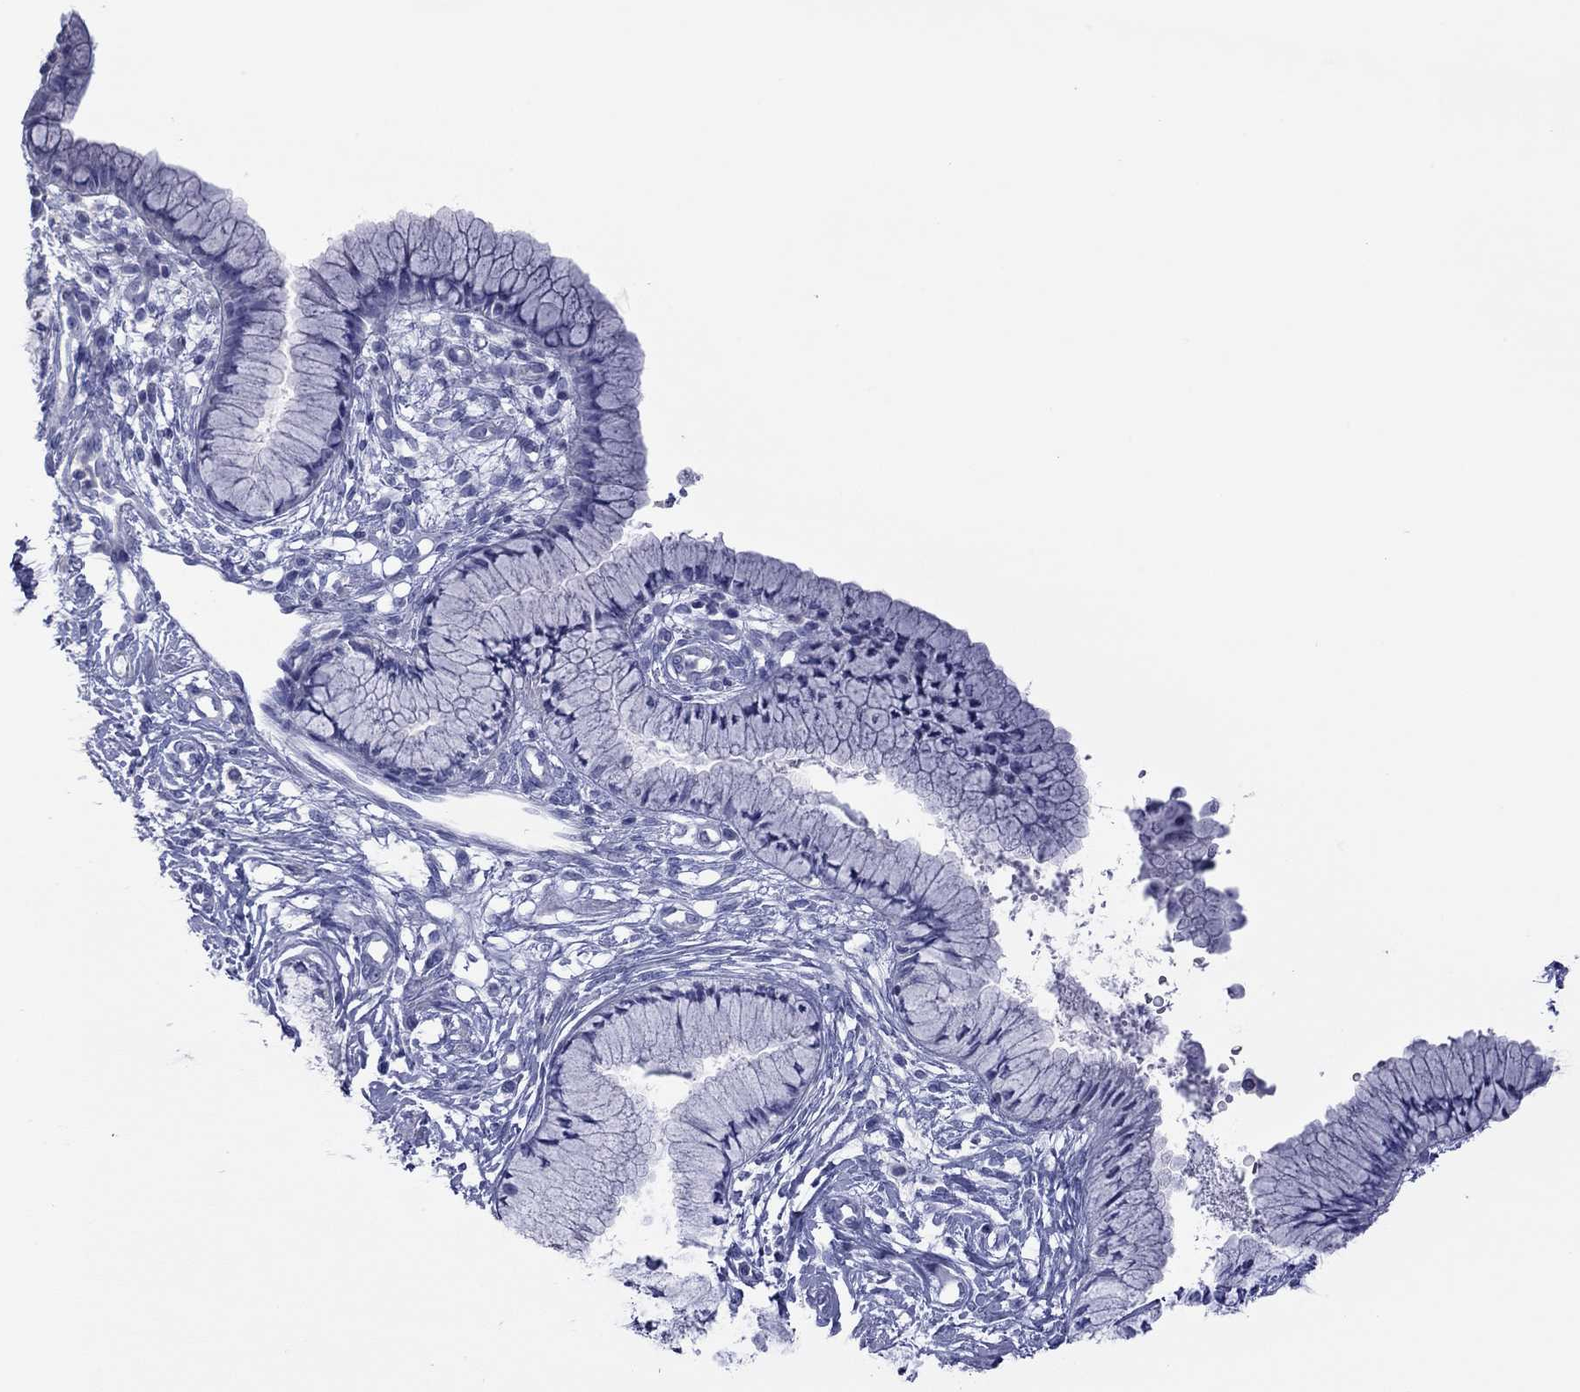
{"staining": {"intensity": "negative", "quantity": "none", "location": "none"}, "tissue": "cervix", "cell_type": "Glandular cells", "image_type": "normal", "snomed": [{"axis": "morphology", "description": "Normal tissue, NOS"}, {"axis": "topography", "description": "Cervix"}], "caption": "This is an immunohistochemistry image of normal human cervix. There is no expression in glandular cells.", "gene": "ACTL7B", "patient": {"sex": "female", "age": 37}}